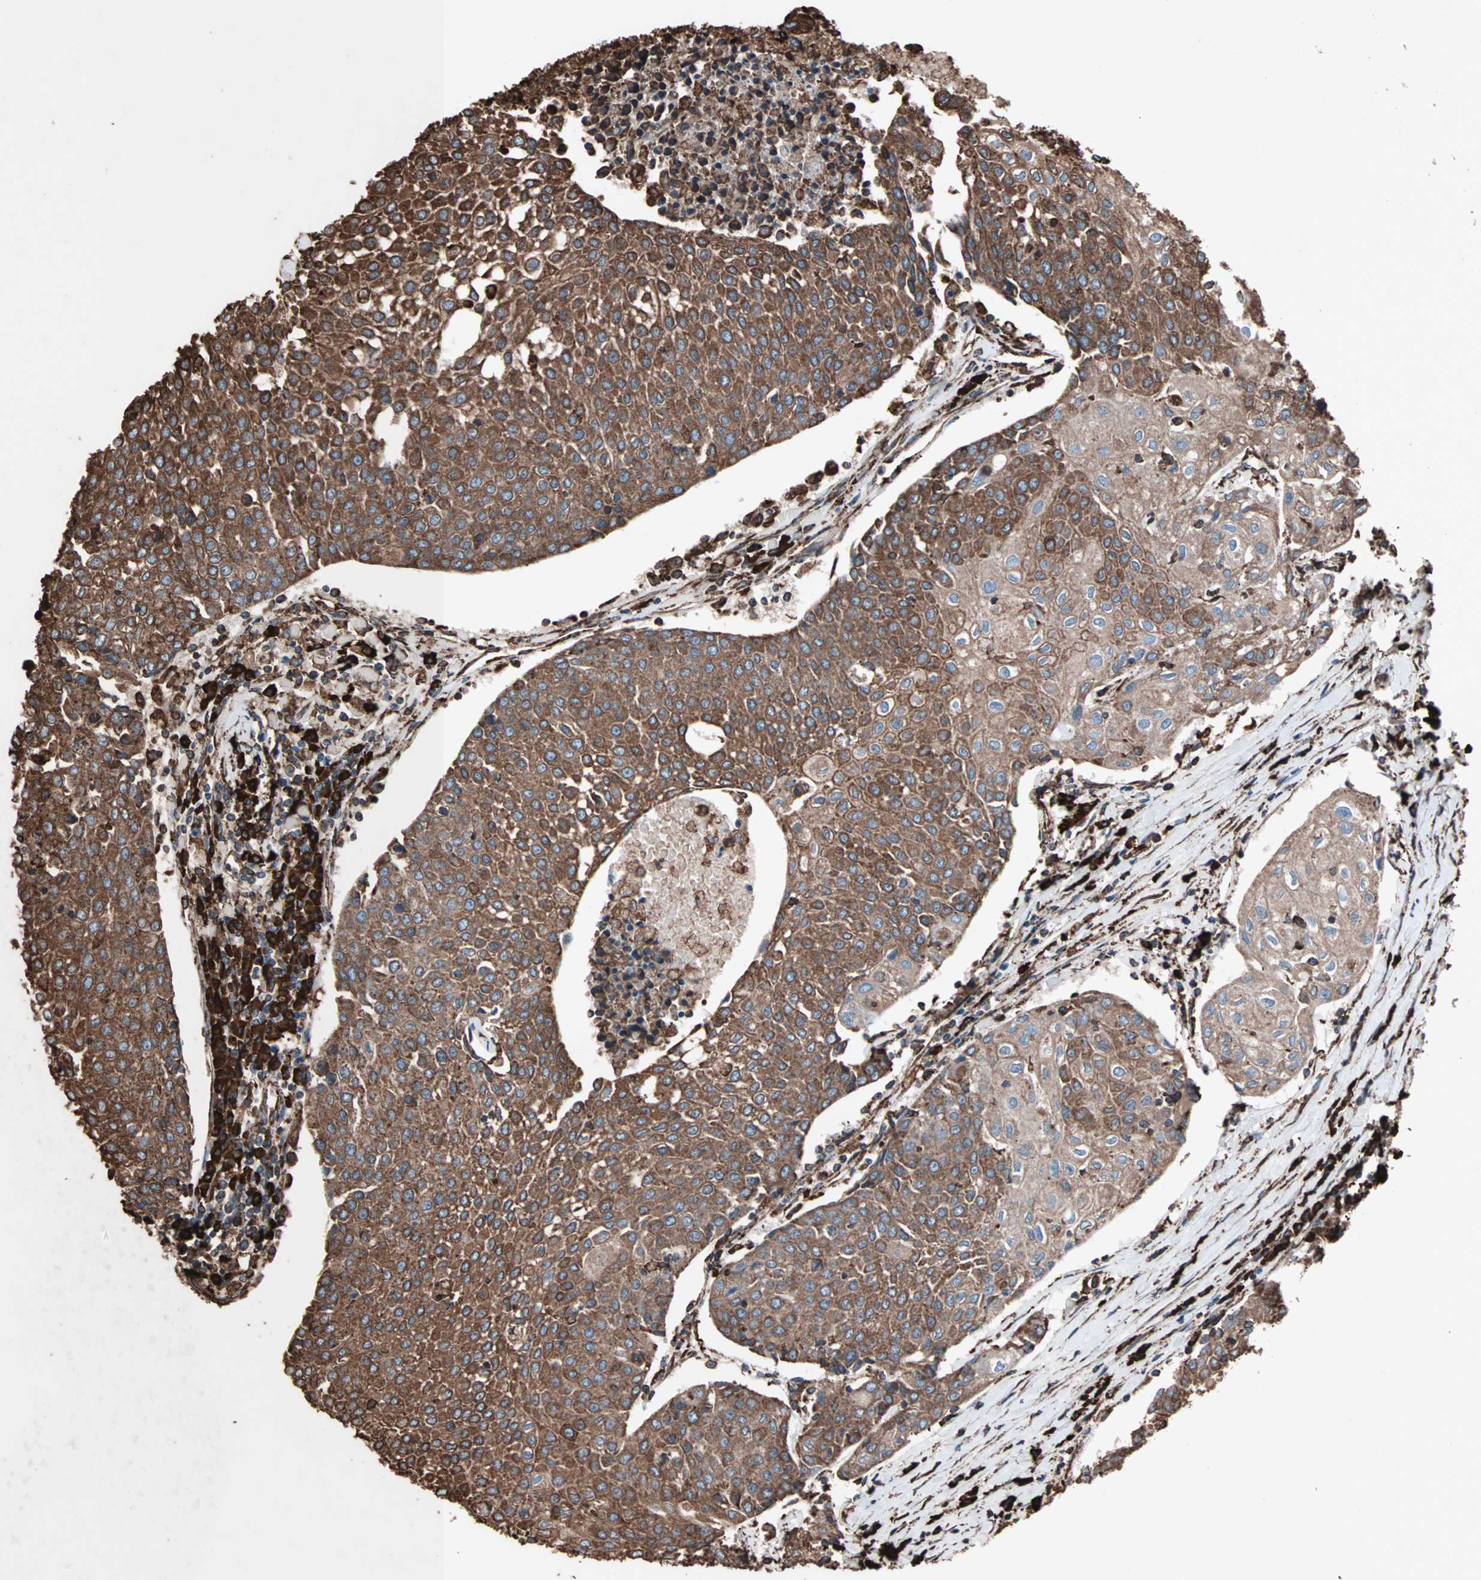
{"staining": {"intensity": "strong", "quantity": ">75%", "location": "cytoplasmic/membranous"}, "tissue": "urothelial cancer", "cell_type": "Tumor cells", "image_type": "cancer", "snomed": [{"axis": "morphology", "description": "Urothelial carcinoma, High grade"}, {"axis": "topography", "description": "Urinary bladder"}], "caption": "High-magnification brightfield microscopy of urothelial cancer stained with DAB (3,3'-diaminobenzidine) (brown) and counterstained with hematoxylin (blue). tumor cells exhibit strong cytoplasmic/membranous positivity is appreciated in approximately>75% of cells.", "gene": "HSP90B1", "patient": {"sex": "female", "age": 85}}